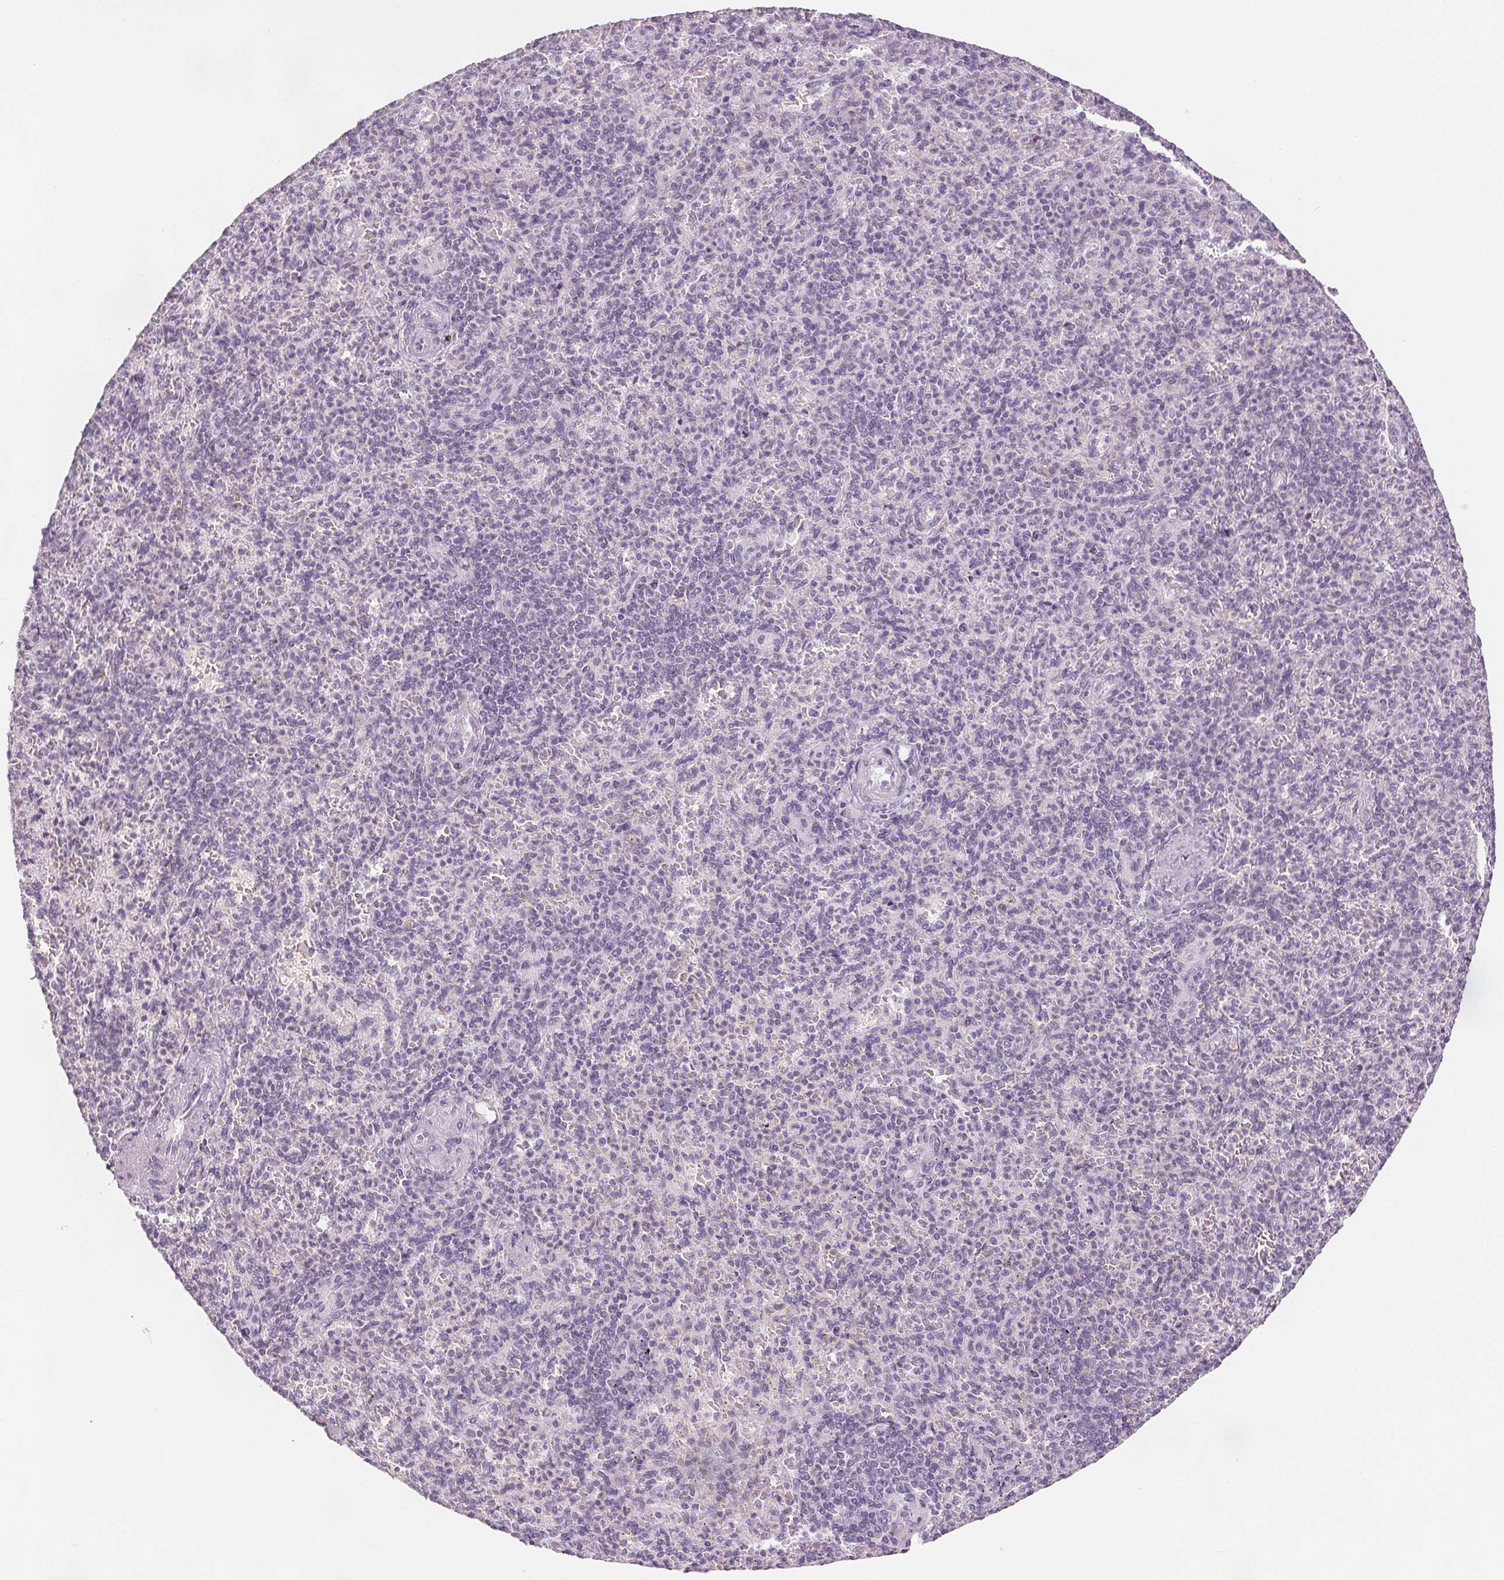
{"staining": {"intensity": "negative", "quantity": "none", "location": "none"}, "tissue": "spleen", "cell_type": "Cells in red pulp", "image_type": "normal", "snomed": [{"axis": "morphology", "description": "Normal tissue, NOS"}, {"axis": "topography", "description": "Spleen"}], "caption": "Protein analysis of benign spleen exhibits no significant positivity in cells in red pulp. The staining is performed using DAB brown chromogen with nuclei counter-stained in using hematoxylin.", "gene": "SLC27A5", "patient": {"sex": "female", "age": 74}}